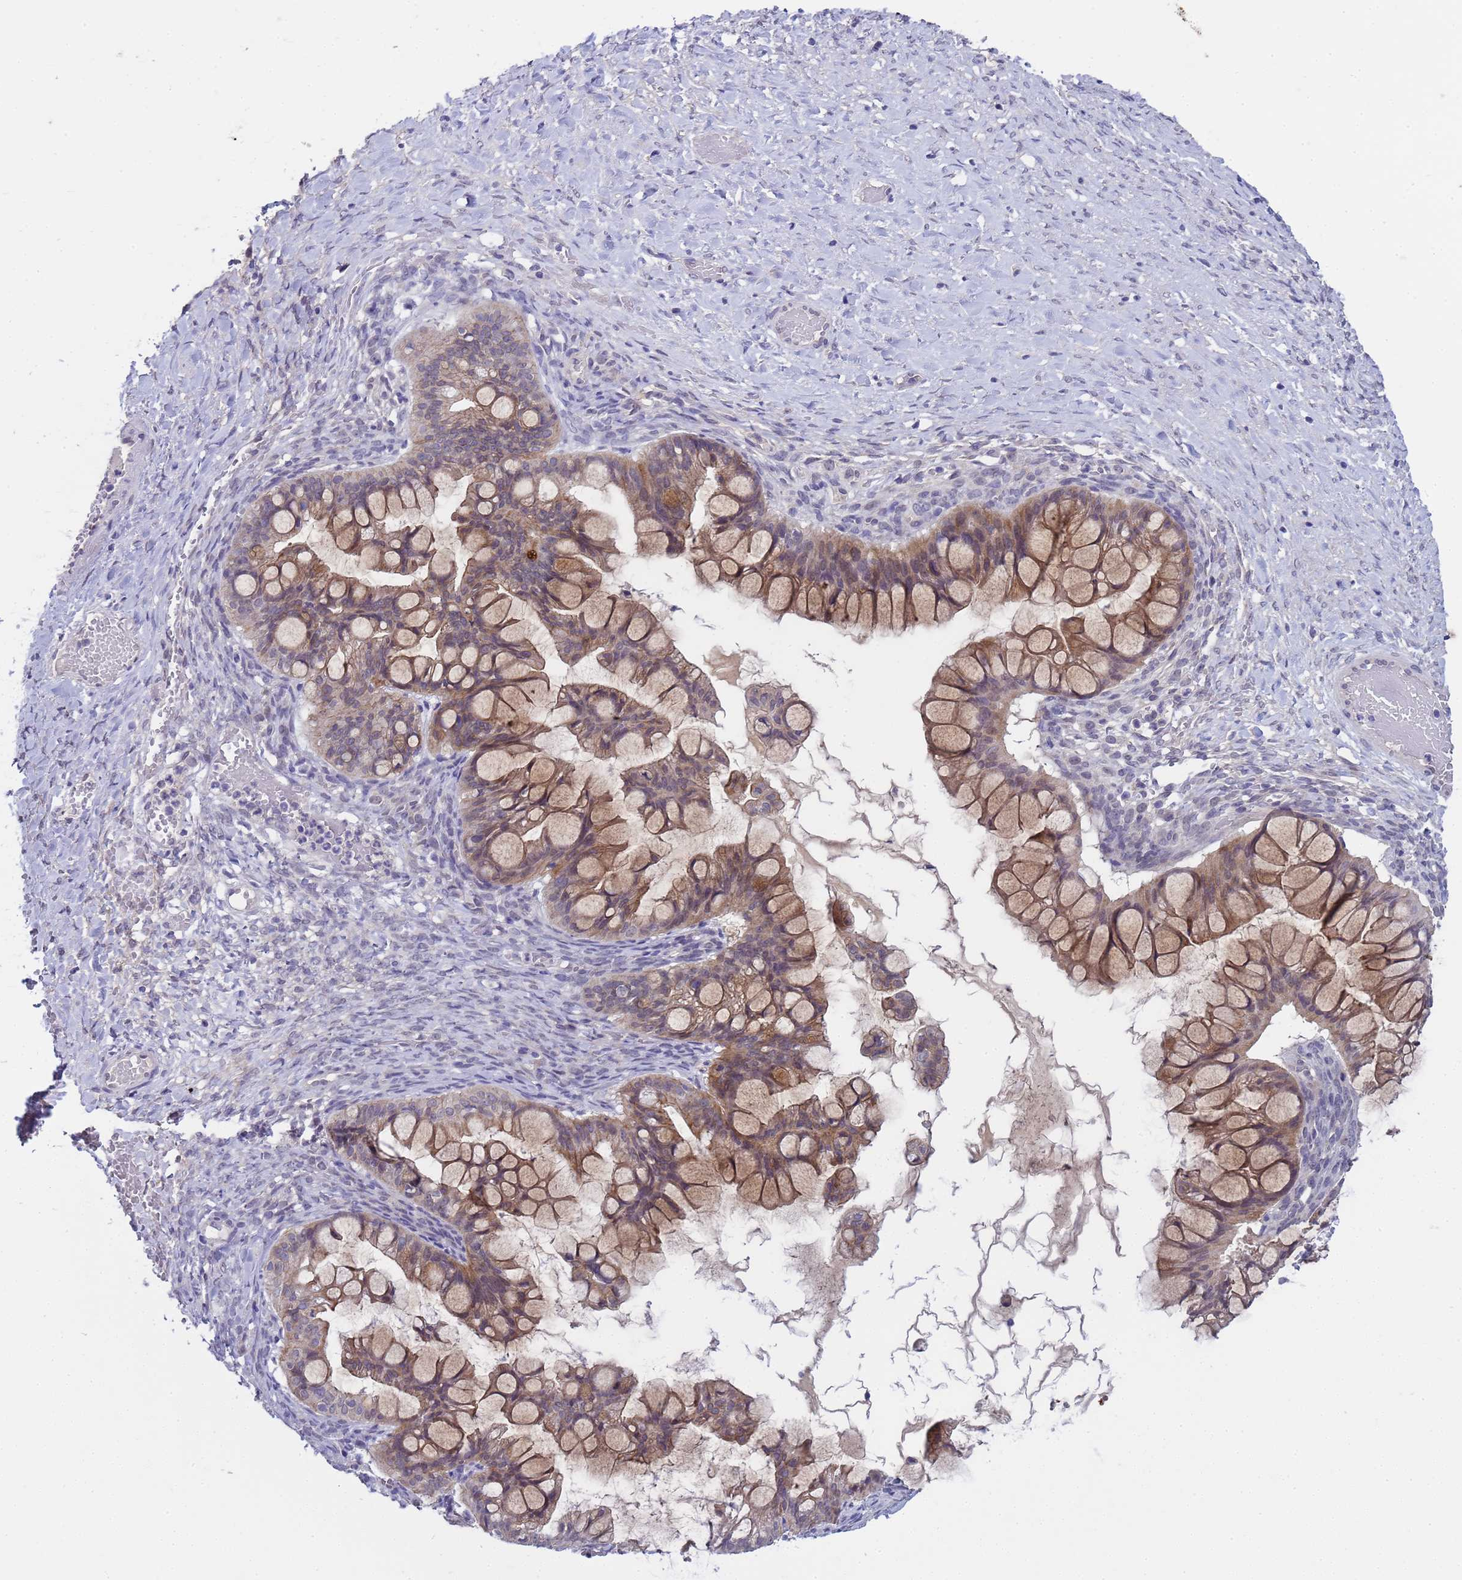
{"staining": {"intensity": "moderate", "quantity": ">75%", "location": "cytoplasmic/membranous,nuclear"}, "tissue": "ovarian cancer", "cell_type": "Tumor cells", "image_type": "cancer", "snomed": [{"axis": "morphology", "description": "Cystadenocarcinoma, mucinous, NOS"}, {"axis": "topography", "description": "Ovary"}], "caption": "Tumor cells exhibit moderate cytoplasmic/membranous and nuclear positivity in about >75% of cells in ovarian cancer (mucinous cystadenocarcinoma).", "gene": "TRMT10A", "patient": {"sex": "female", "age": 73}}